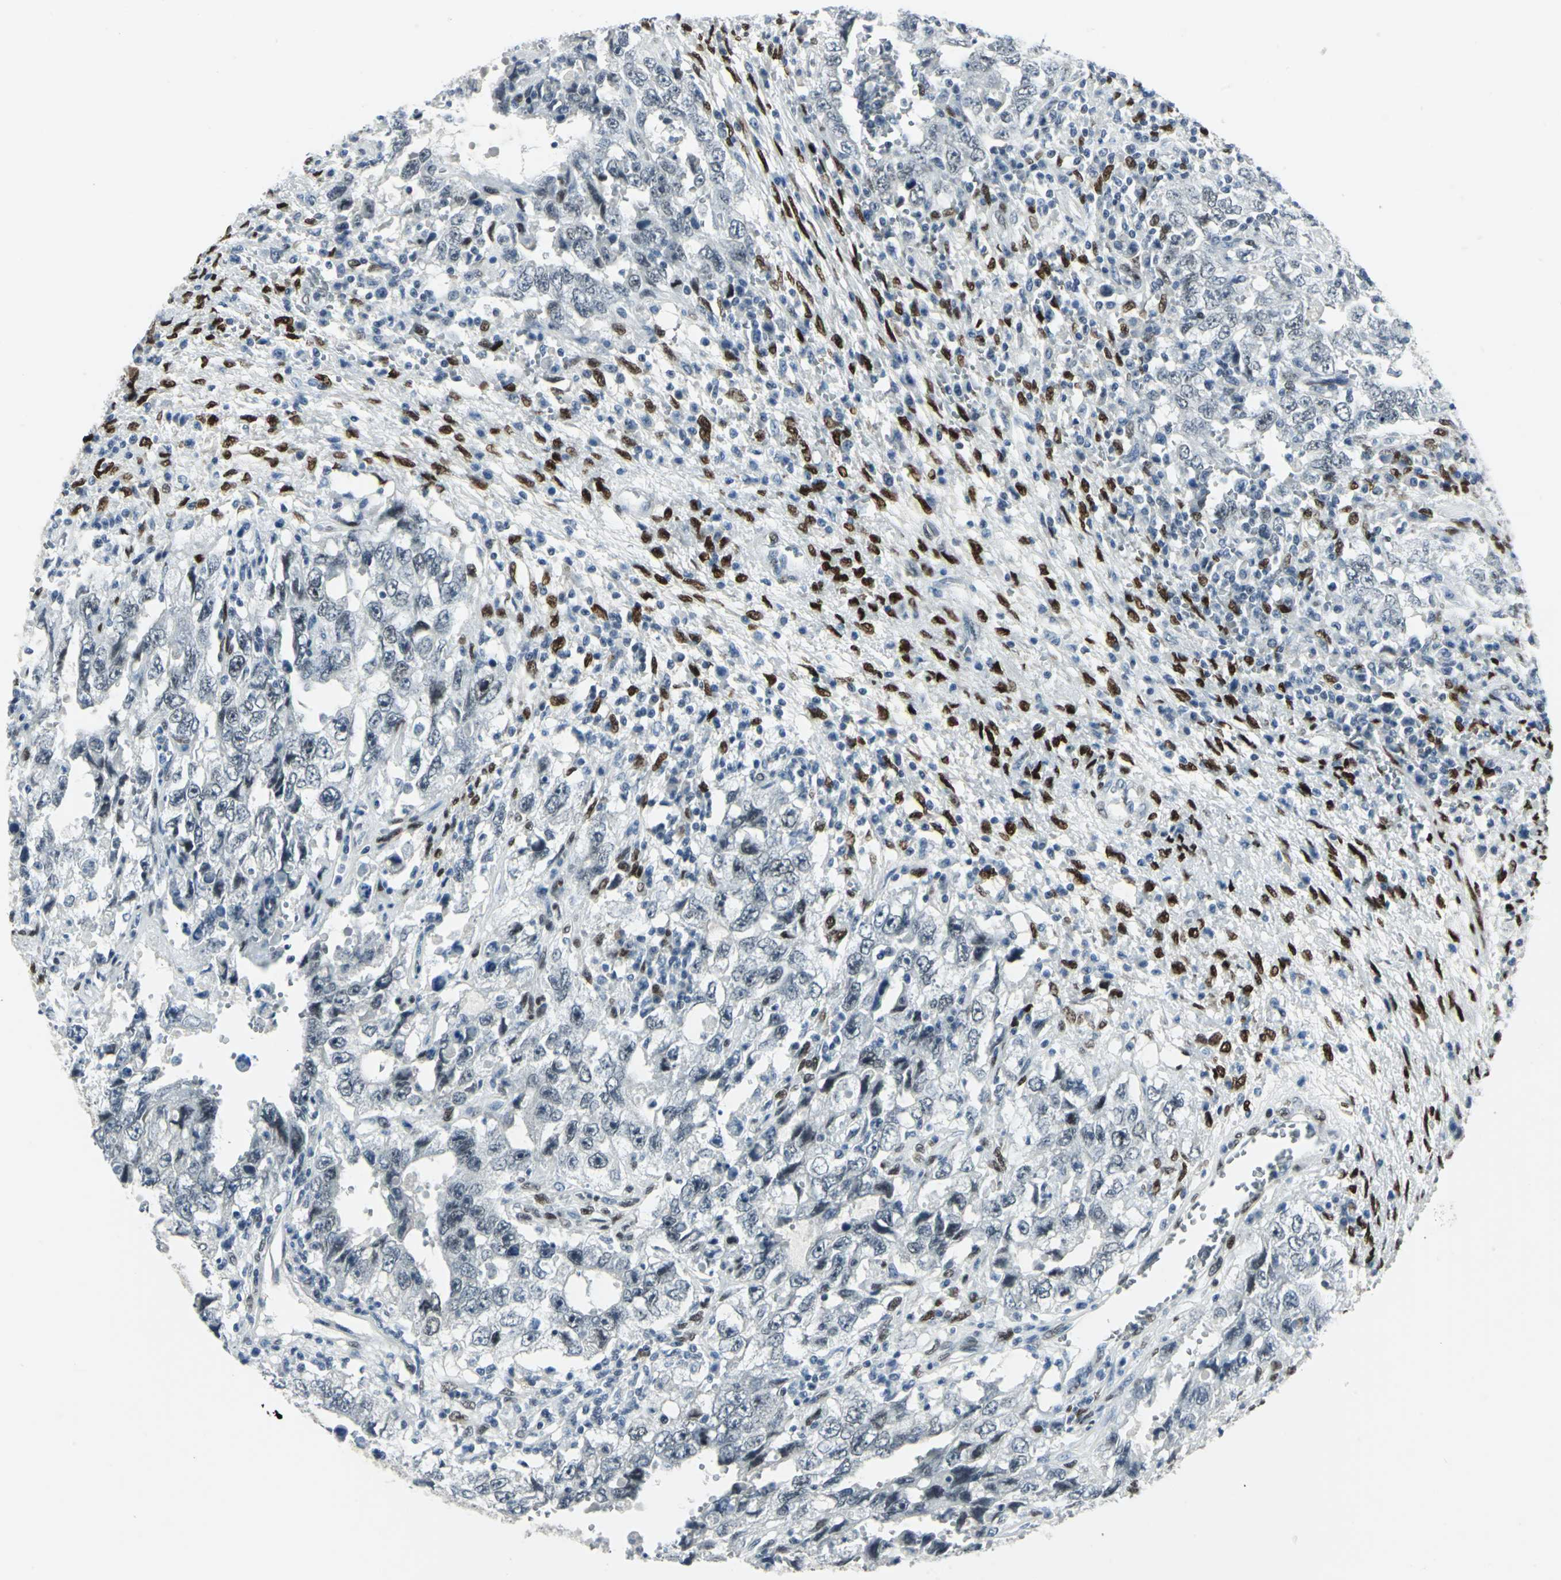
{"staining": {"intensity": "negative", "quantity": "none", "location": "none"}, "tissue": "testis cancer", "cell_type": "Tumor cells", "image_type": "cancer", "snomed": [{"axis": "morphology", "description": "Carcinoma, Embryonal, NOS"}, {"axis": "topography", "description": "Testis"}], "caption": "DAB (3,3'-diaminobenzidine) immunohistochemical staining of testis cancer displays no significant staining in tumor cells.", "gene": "MEIS2", "patient": {"sex": "male", "age": 26}}